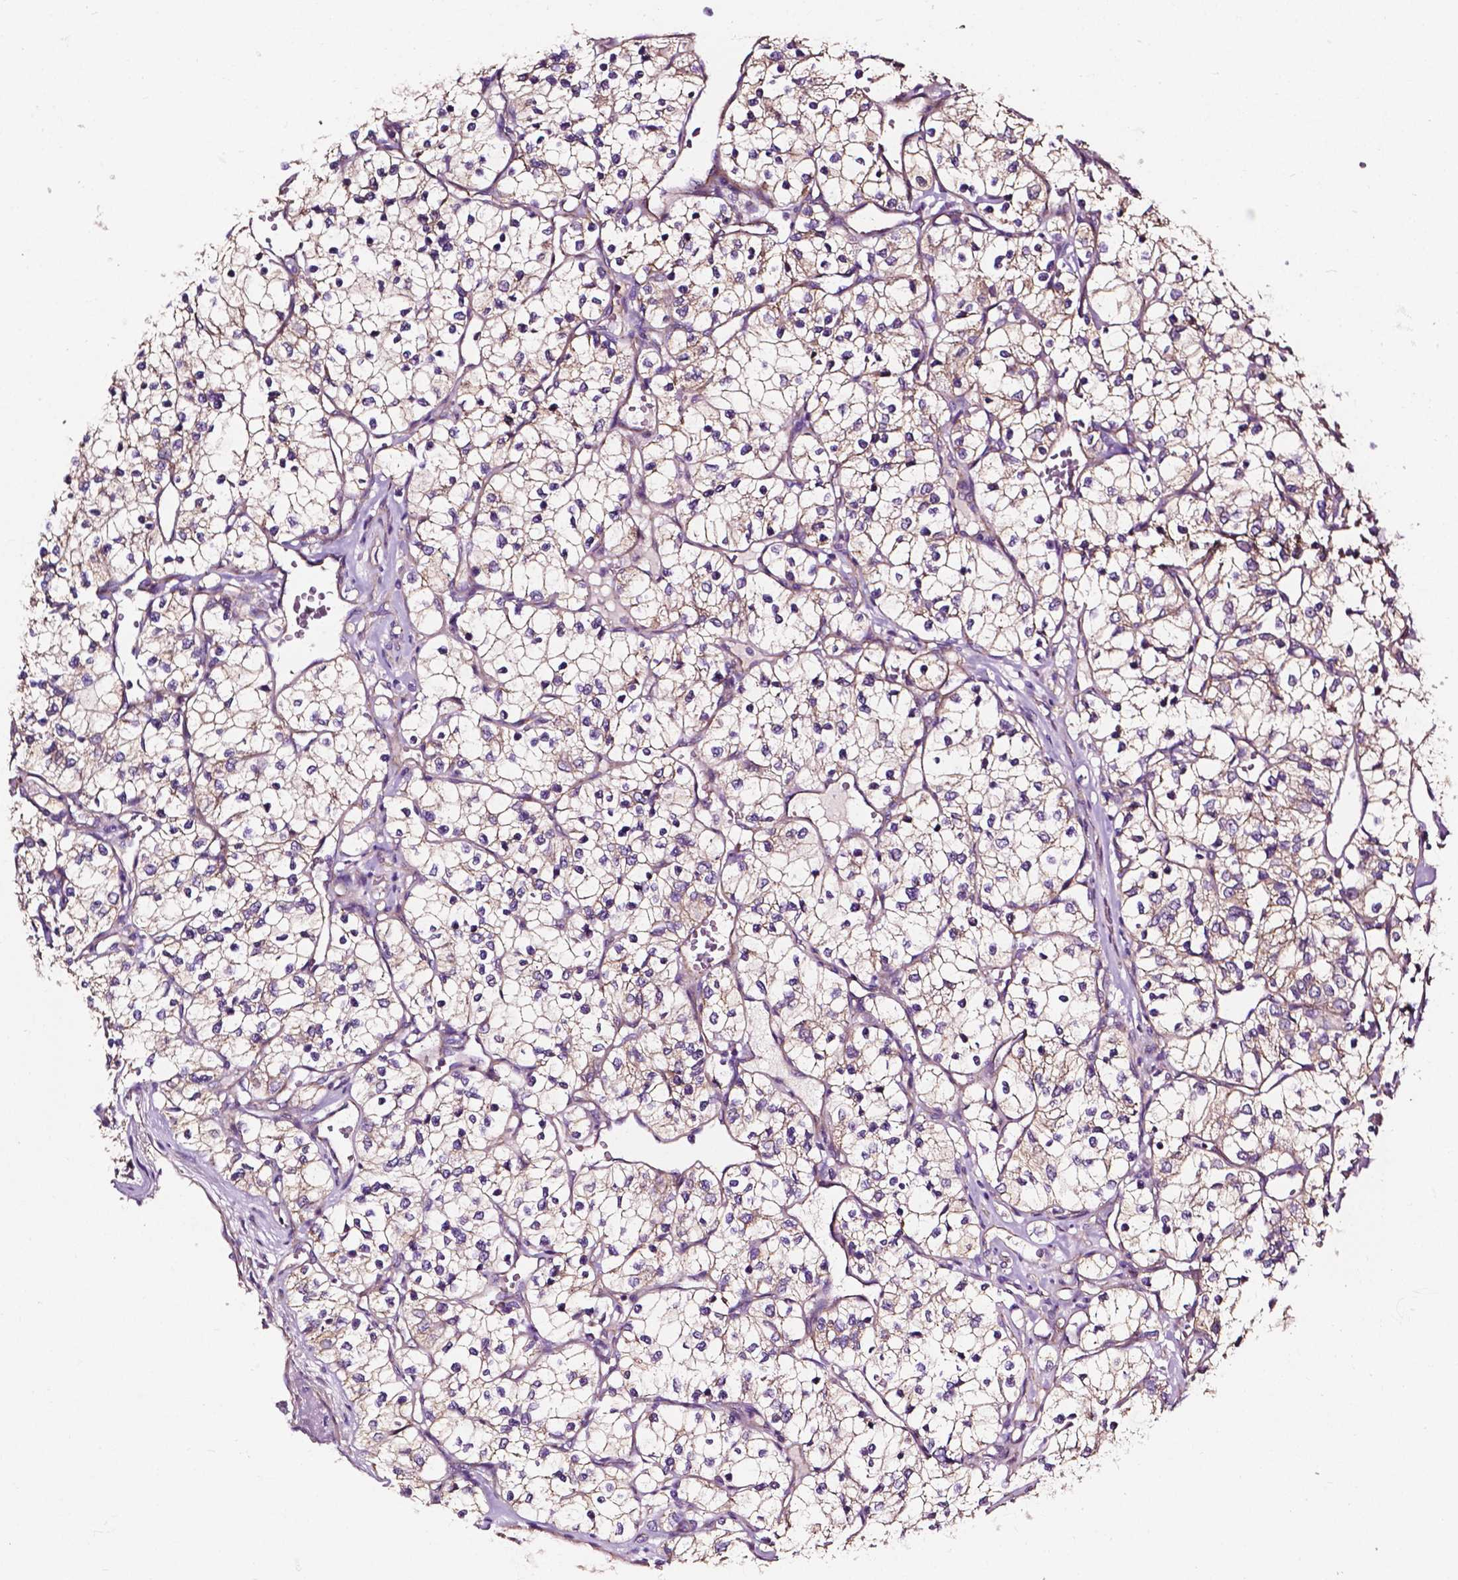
{"staining": {"intensity": "weak", "quantity": "25%-75%", "location": "cytoplasmic/membranous"}, "tissue": "renal cancer", "cell_type": "Tumor cells", "image_type": "cancer", "snomed": [{"axis": "morphology", "description": "Adenocarcinoma, NOS"}, {"axis": "topography", "description": "Kidney"}], "caption": "Weak cytoplasmic/membranous protein staining is seen in about 25%-75% of tumor cells in renal cancer (adenocarcinoma).", "gene": "ATG16L1", "patient": {"sex": "female", "age": 69}}